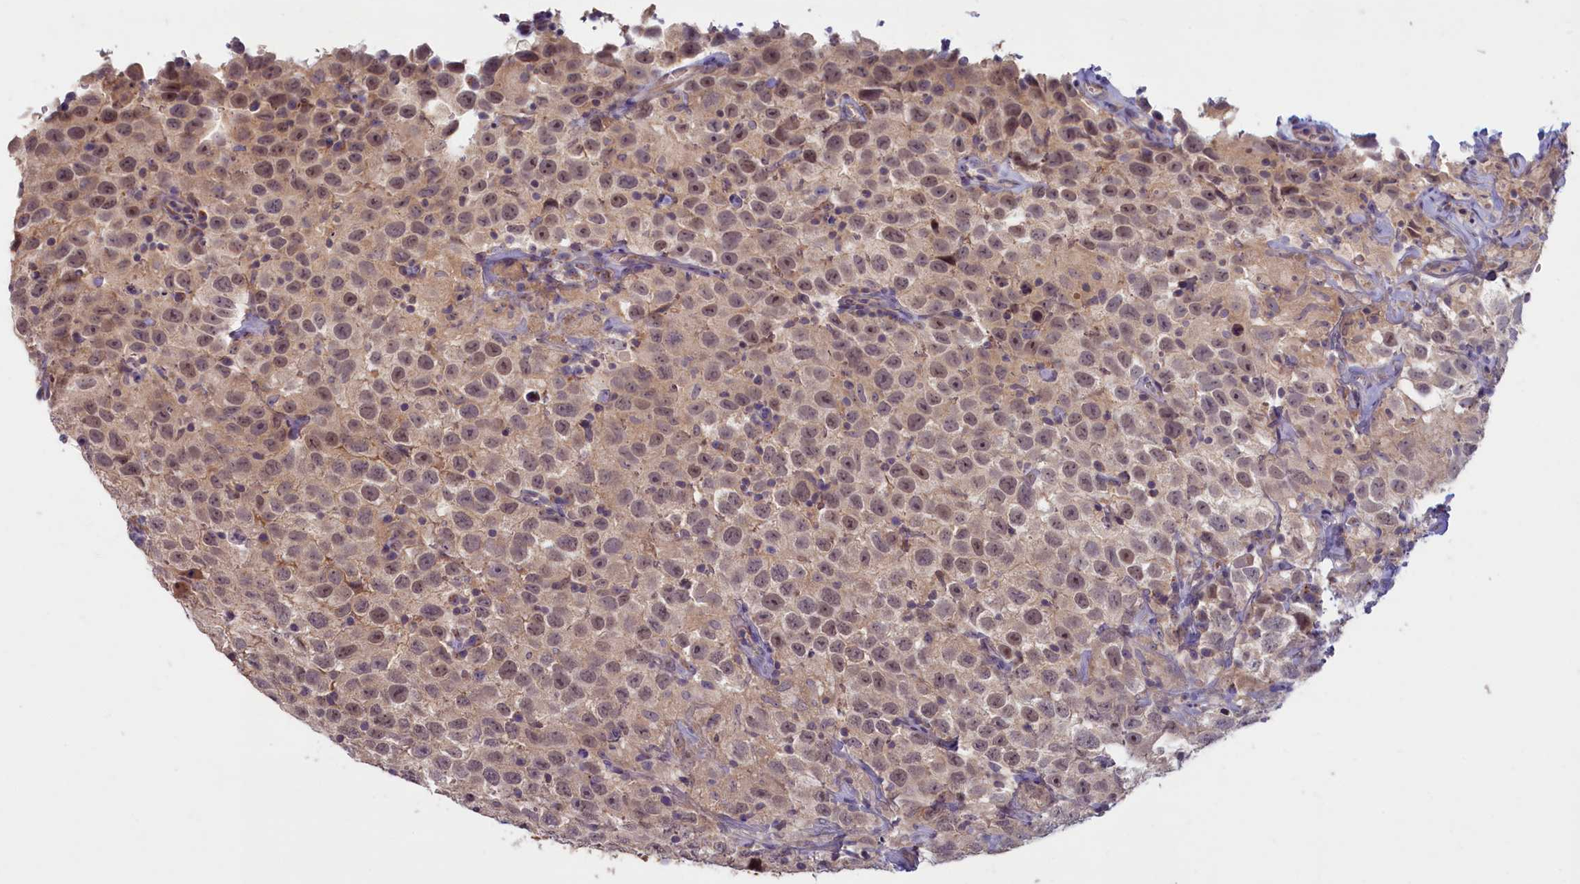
{"staining": {"intensity": "moderate", "quantity": ">75%", "location": "nuclear"}, "tissue": "testis cancer", "cell_type": "Tumor cells", "image_type": "cancer", "snomed": [{"axis": "morphology", "description": "Seminoma, NOS"}, {"axis": "topography", "description": "Testis"}], "caption": "Protein staining of testis seminoma tissue reveals moderate nuclear staining in about >75% of tumor cells. Immunohistochemistry (ihc) stains the protein in brown and the nuclei are stained blue.", "gene": "TRPM4", "patient": {"sex": "male", "age": 41}}